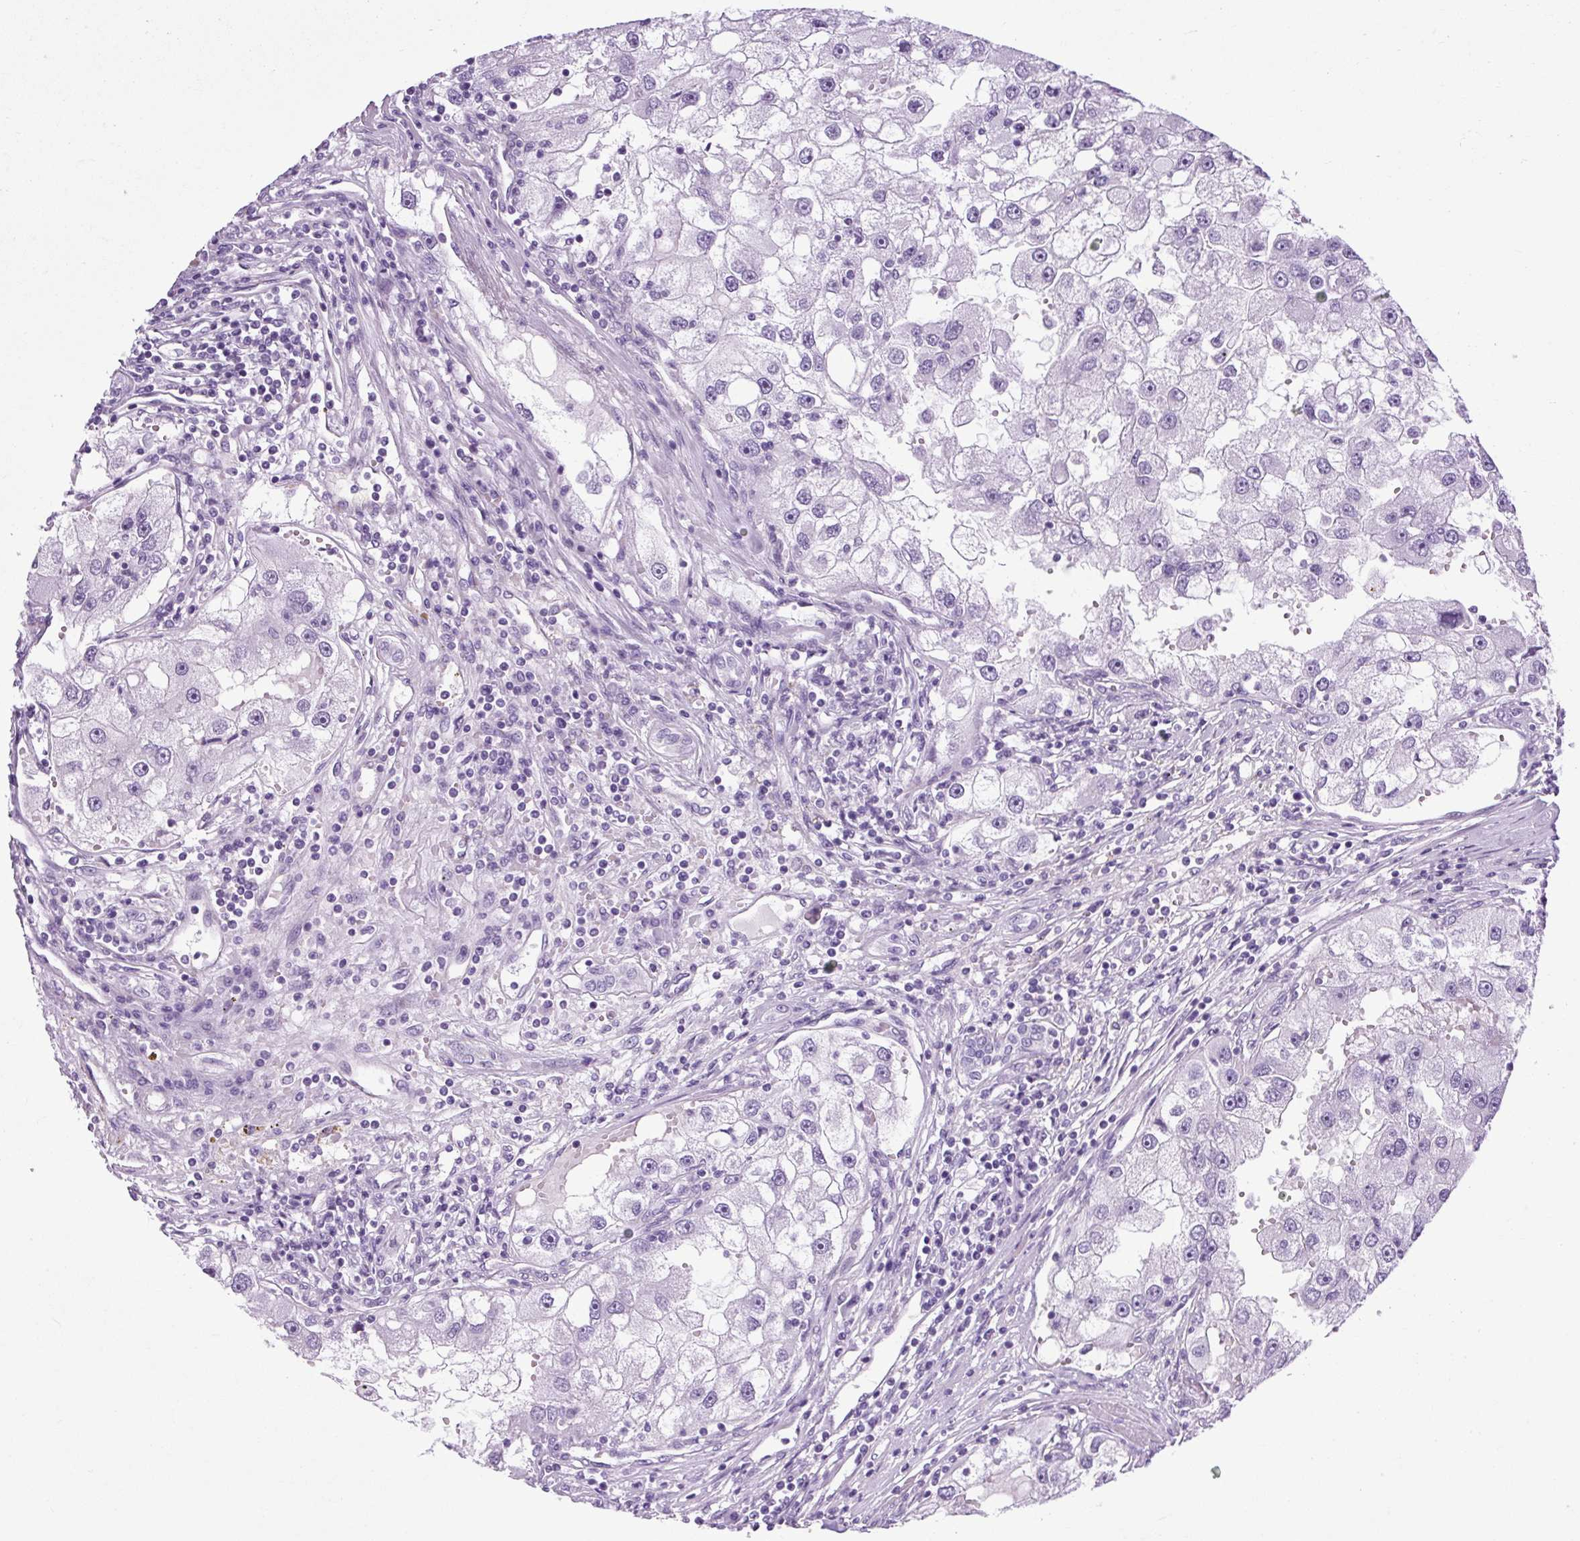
{"staining": {"intensity": "negative", "quantity": "none", "location": "none"}, "tissue": "renal cancer", "cell_type": "Tumor cells", "image_type": "cancer", "snomed": [{"axis": "morphology", "description": "Adenocarcinoma, NOS"}, {"axis": "topography", "description": "Kidney"}], "caption": "Renal cancer was stained to show a protein in brown. There is no significant positivity in tumor cells. Brightfield microscopy of immunohistochemistry (IHC) stained with DAB (3,3'-diaminobenzidine) (brown) and hematoxylin (blue), captured at high magnification.", "gene": "OOEP", "patient": {"sex": "male", "age": 63}}